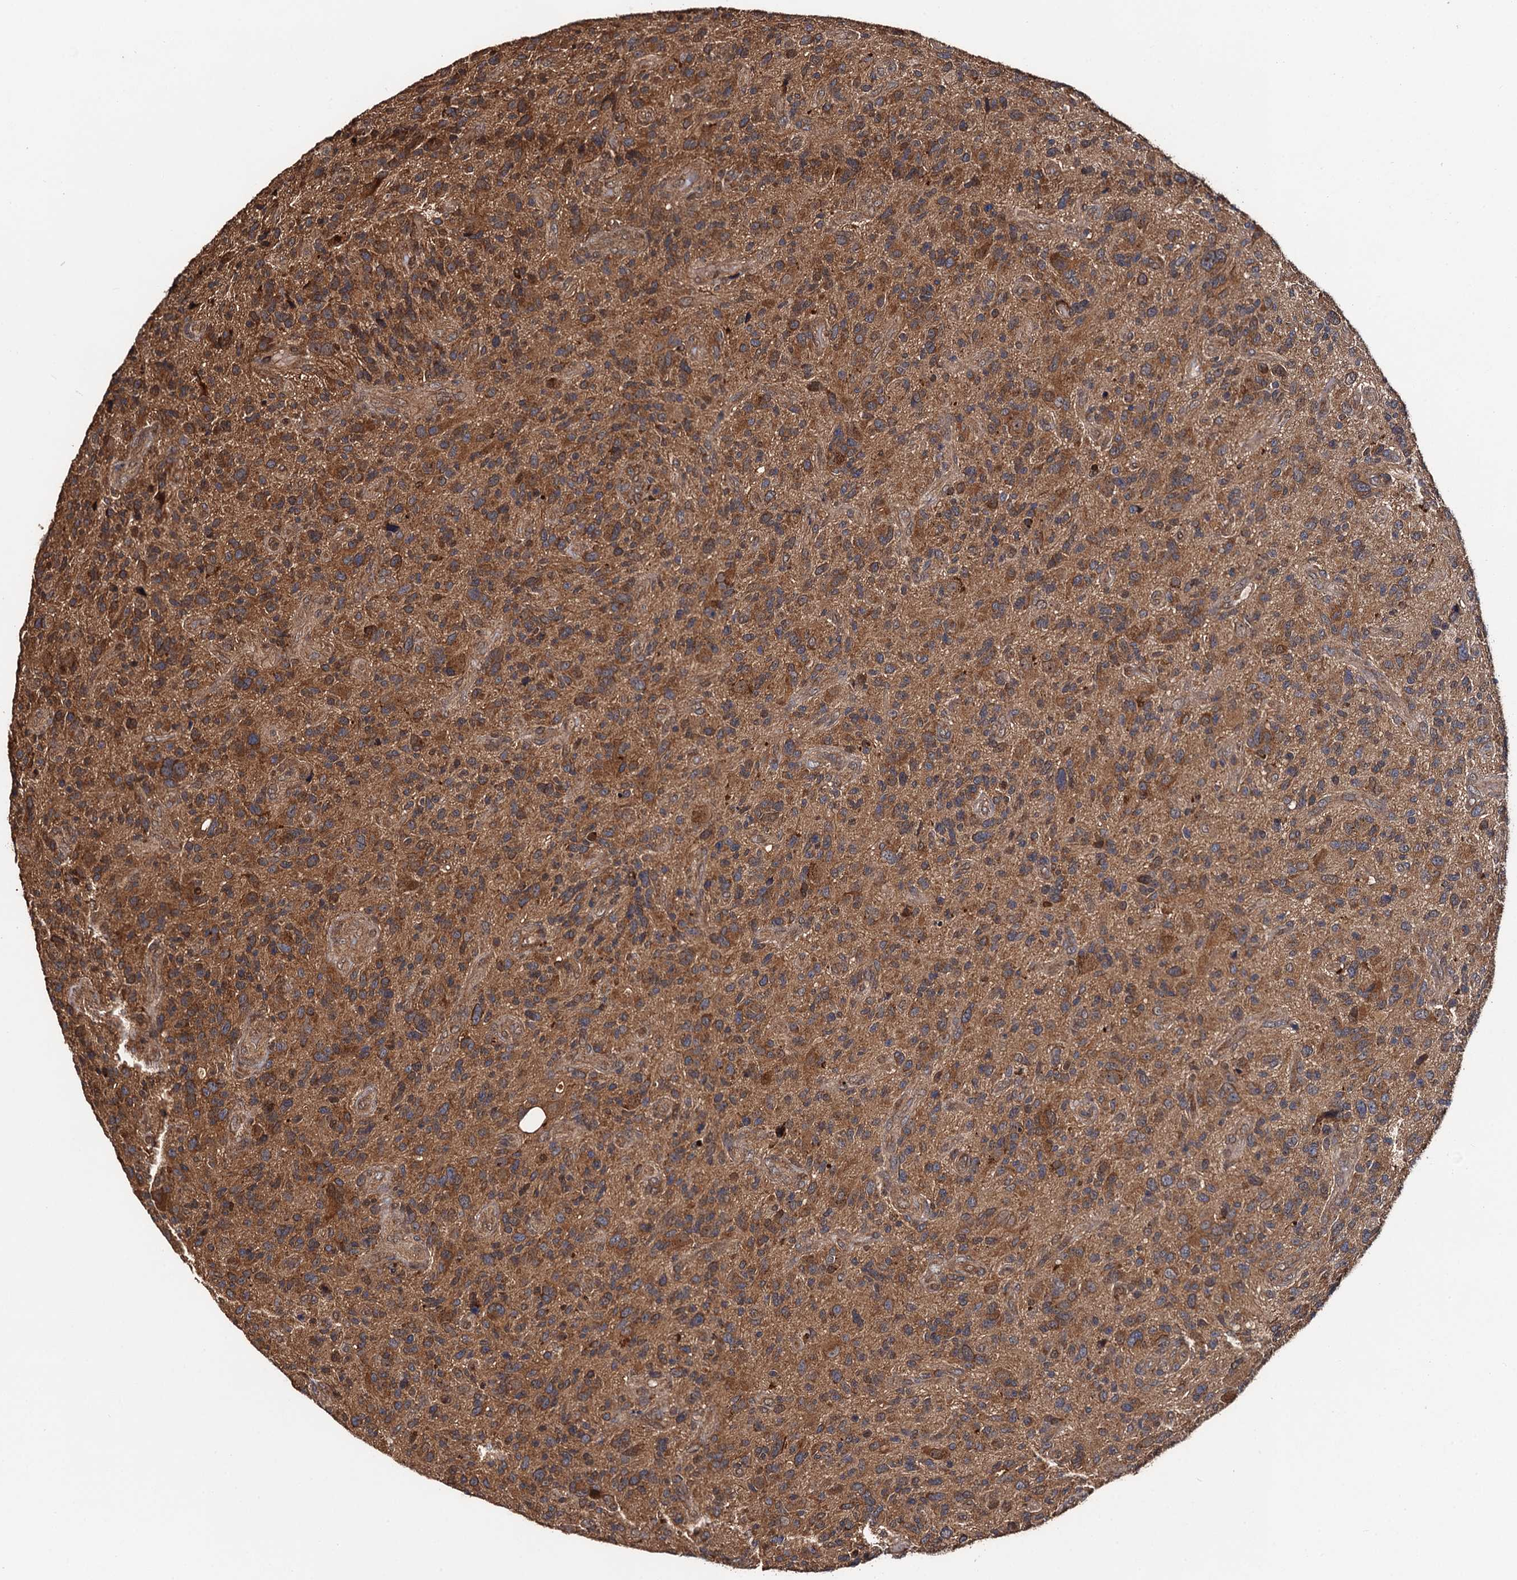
{"staining": {"intensity": "moderate", "quantity": ">75%", "location": "cytoplasmic/membranous"}, "tissue": "glioma", "cell_type": "Tumor cells", "image_type": "cancer", "snomed": [{"axis": "morphology", "description": "Glioma, malignant, High grade"}, {"axis": "topography", "description": "Brain"}], "caption": "This micrograph shows malignant glioma (high-grade) stained with IHC to label a protein in brown. The cytoplasmic/membranous of tumor cells show moderate positivity for the protein. Nuclei are counter-stained blue.", "gene": "MIER2", "patient": {"sex": "male", "age": 47}}